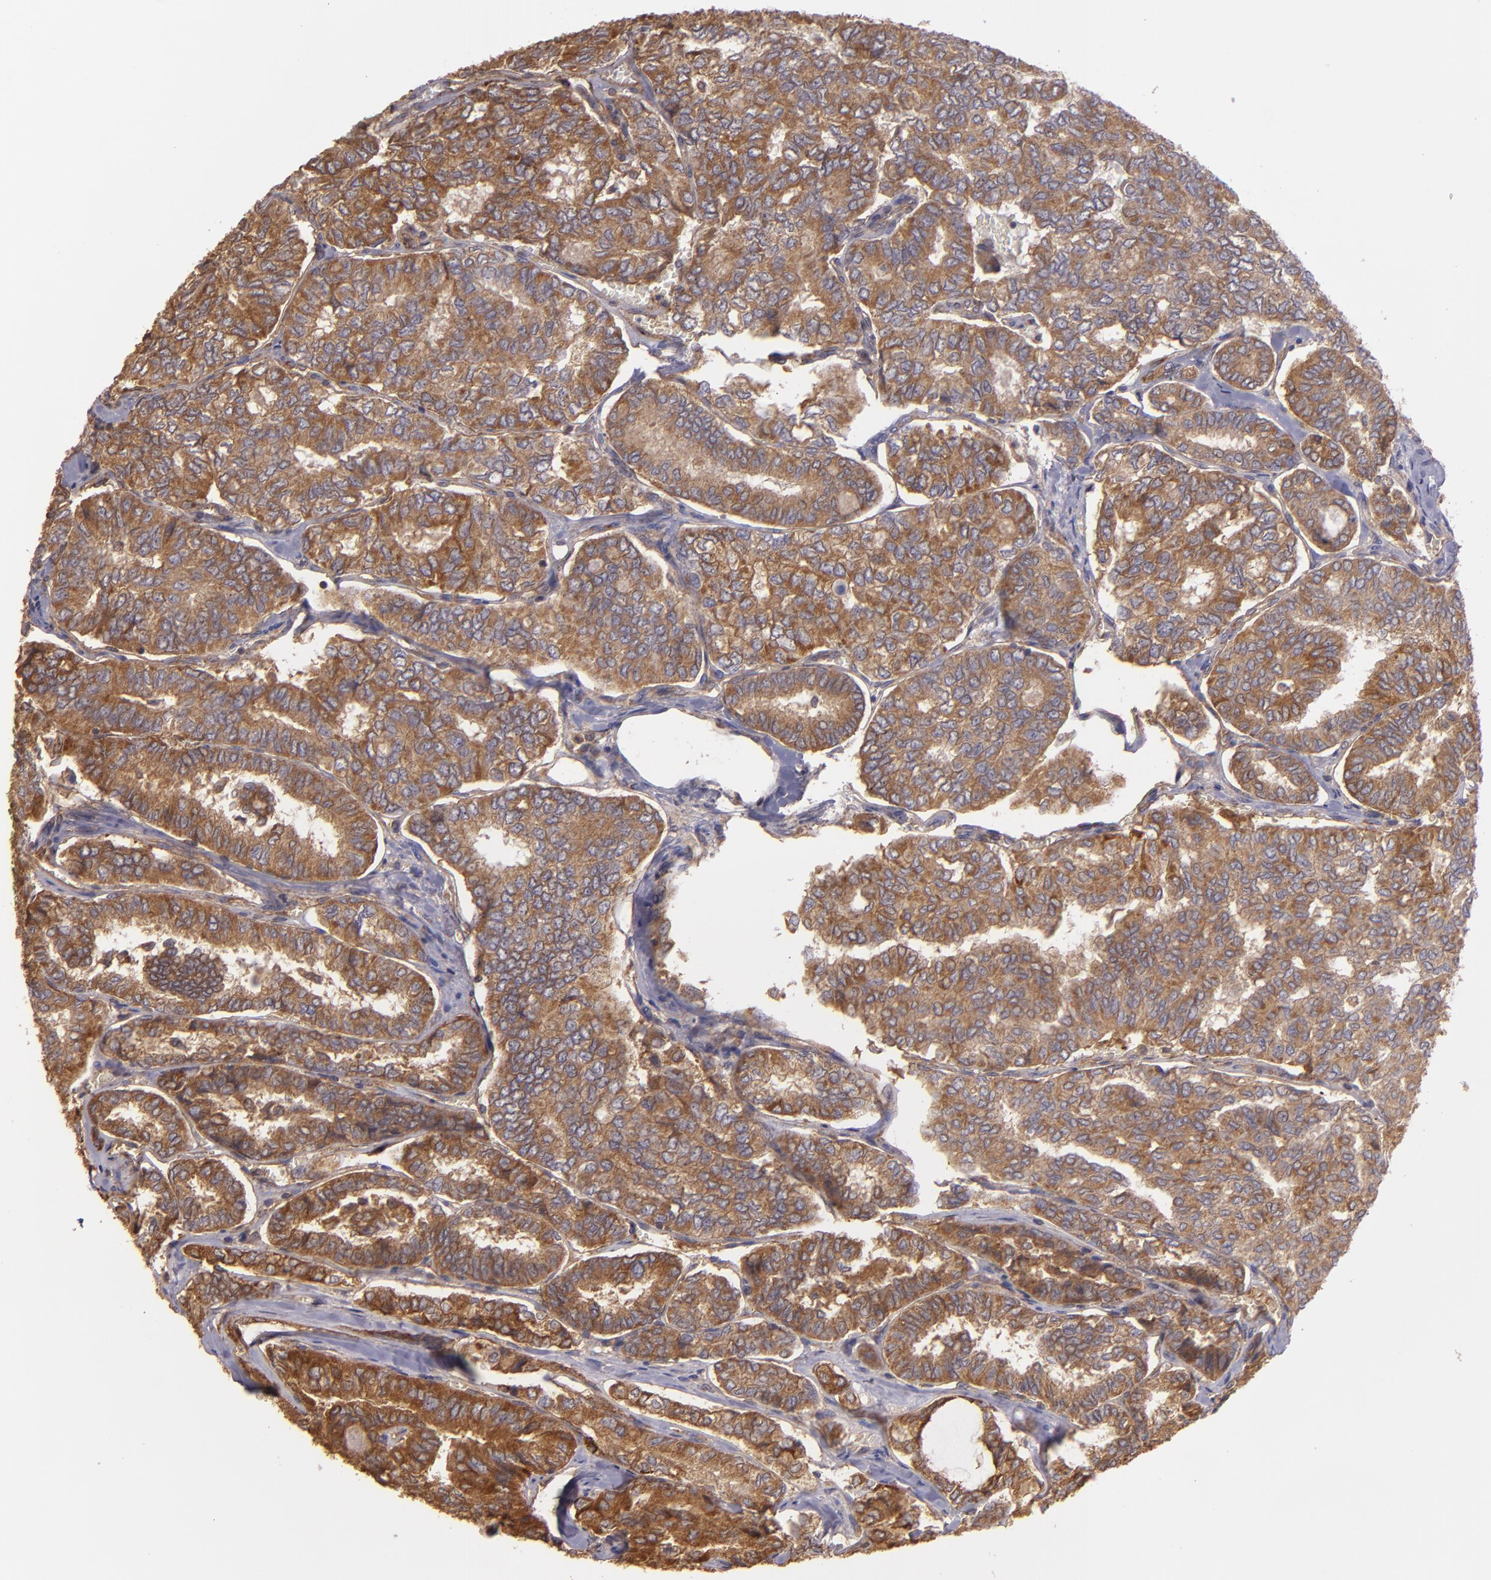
{"staining": {"intensity": "strong", "quantity": ">75%", "location": "cytoplasmic/membranous"}, "tissue": "thyroid cancer", "cell_type": "Tumor cells", "image_type": "cancer", "snomed": [{"axis": "morphology", "description": "Papillary adenocarcinoma, NOS"}, {"axis": "topography", "description": "Thyroid gland"}], "caption": "The image displays immunohistochemical staining of thyroid cancer (papillary adenocarcinoma). There is strong cytoplasmic/membranous staining is appreciated in approximately >75% of tumor cells.", "gene": "ECE1", "patient": {"sex": "female", "age": 35}}